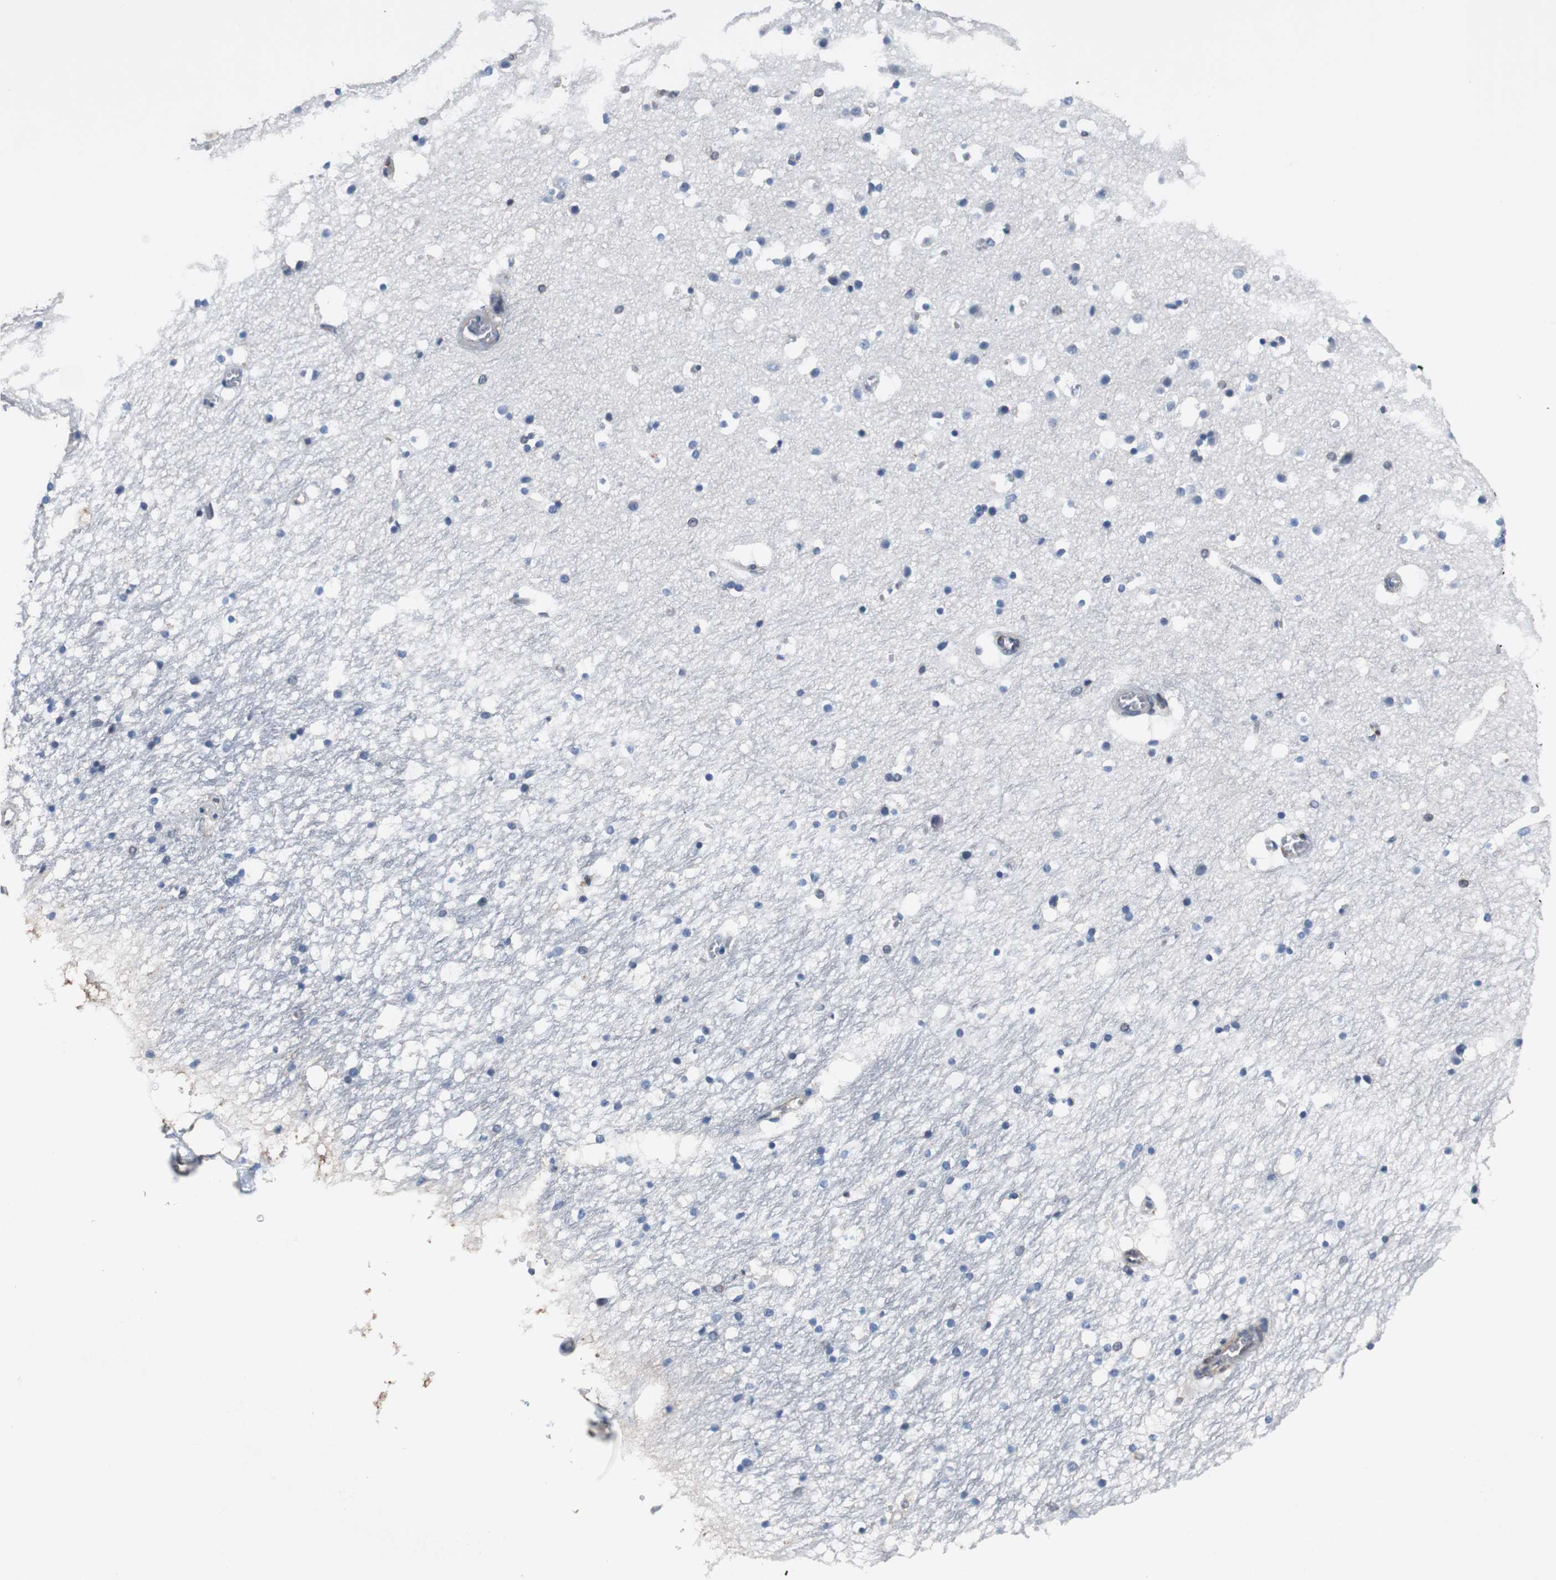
{"staining": {"intensity": "negative", "quantity": "none", "location": "none"}, "tissue": "hippocampus", "cell_type": "Glial cells", "image_type": "normal", "snomed": [{"axis": "morphology", "description": "Normal tissue, NOS"}, {"axis": "topography", "description": "Hippocampus"}], "caption": "Immunohistochemistry (IHC) histopathology image of unremarkable hippocampus: hippocampus stained with DAB (3,3'-diaminobenzidine) shows no significant protein expression in glial cells.", "gene": "ANXA4", "patient": {"sex": "male", "age": 45}}